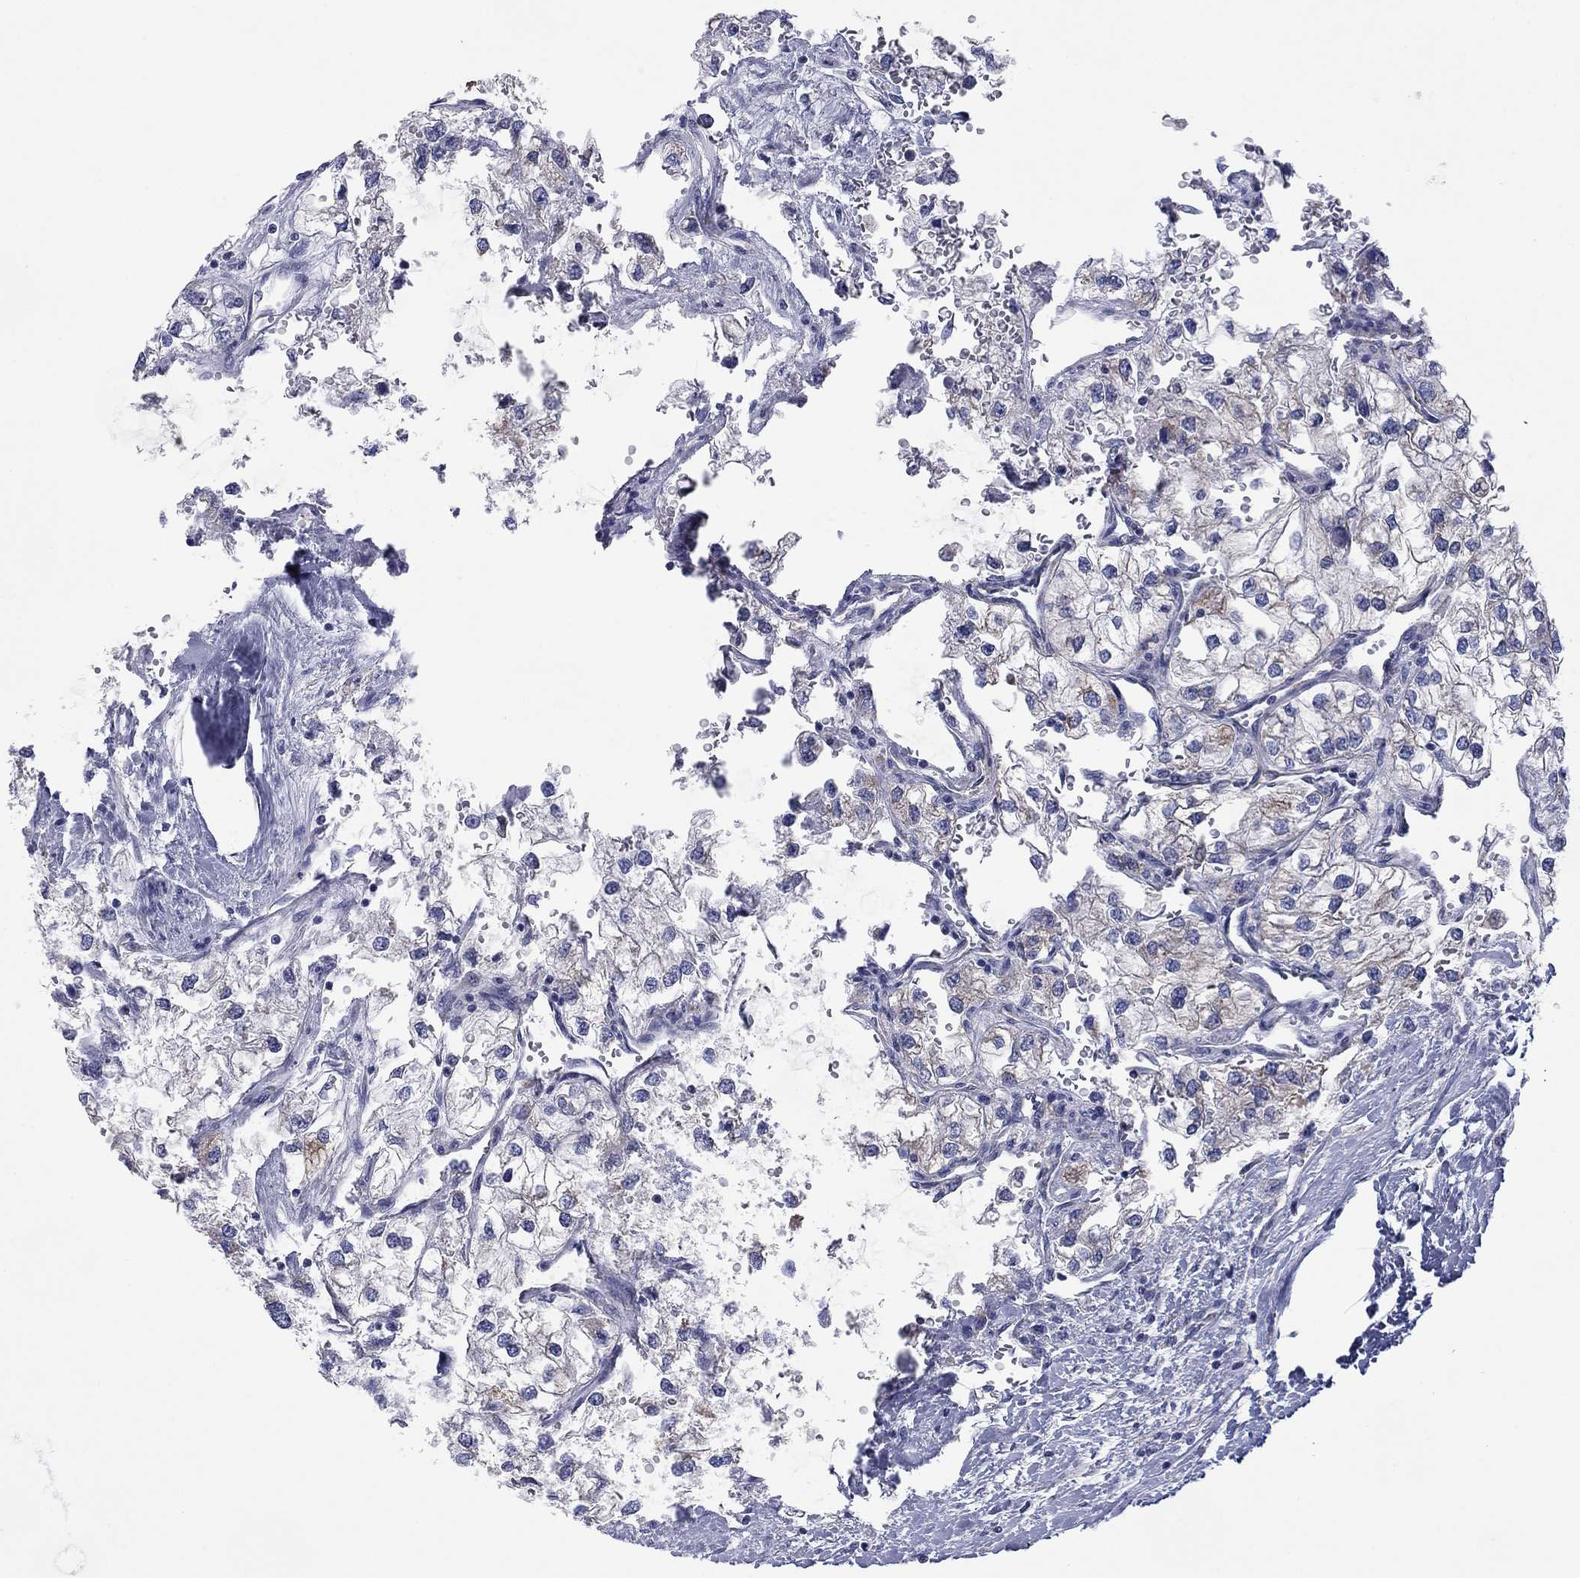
{"staining": {"intensity": "moderate", "quantity": "<25%", "location": "cytoplasmic/membranous"}, "tissue": "renal cancer", "cell_type": "Tumor cells", "image_type": "cancer", "snomed": [{"axis": "morphology", "description": "Adenocarcinoma, NOS"}, {"axis": "topography", "description": "Kidney"}], "caption": "Immunohistochemical staining of human adenocarcinoma (renal) displays moderate cytoplasmic/membranous protein positivity in about <25% of tumor cells.", "gene": "MGST3", "patient": {"sex": "male", "age": 59}}